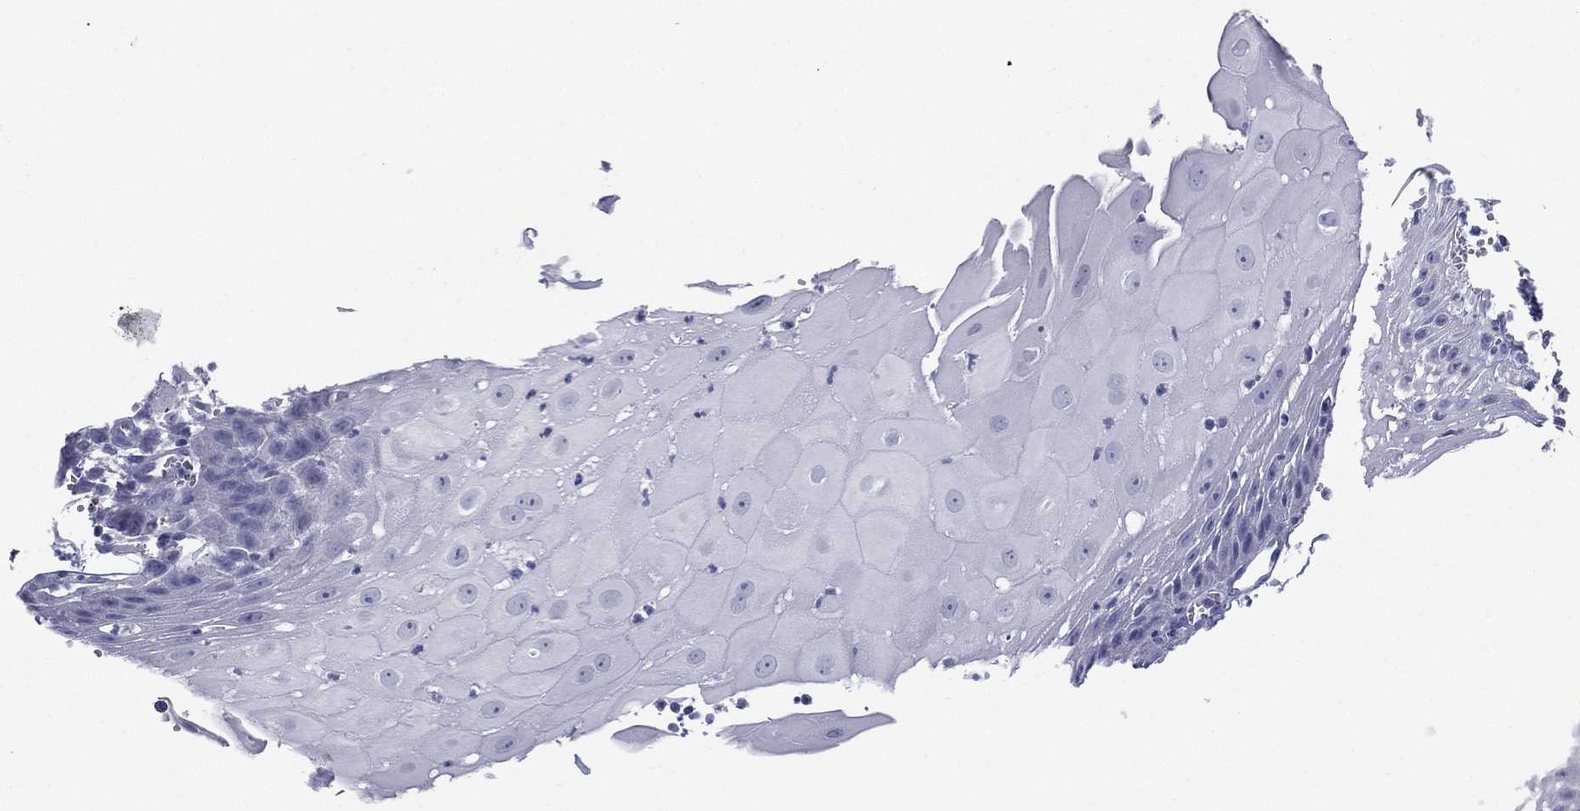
{"staining": {"intensity": "negative", "quantity": "none", "location": "none"}, "tissue": "head and neck cancer", "cell_type": "Tumor cells", "image_type": "cancer", "snomed": [{"axis": "morphology", "description": "Squamous cell carcinoma, NOS"}, {"axis": "topography", "description": "Oral tissue"}, {"axis": "topography", "description": "Head-Neck"}], "caption": "The image shows no significant positivity in tumor cells of head and neck squamous cell carcinoma.", "gene": "RSPH4A", "patient": {"sex": "male", "age": 58}}